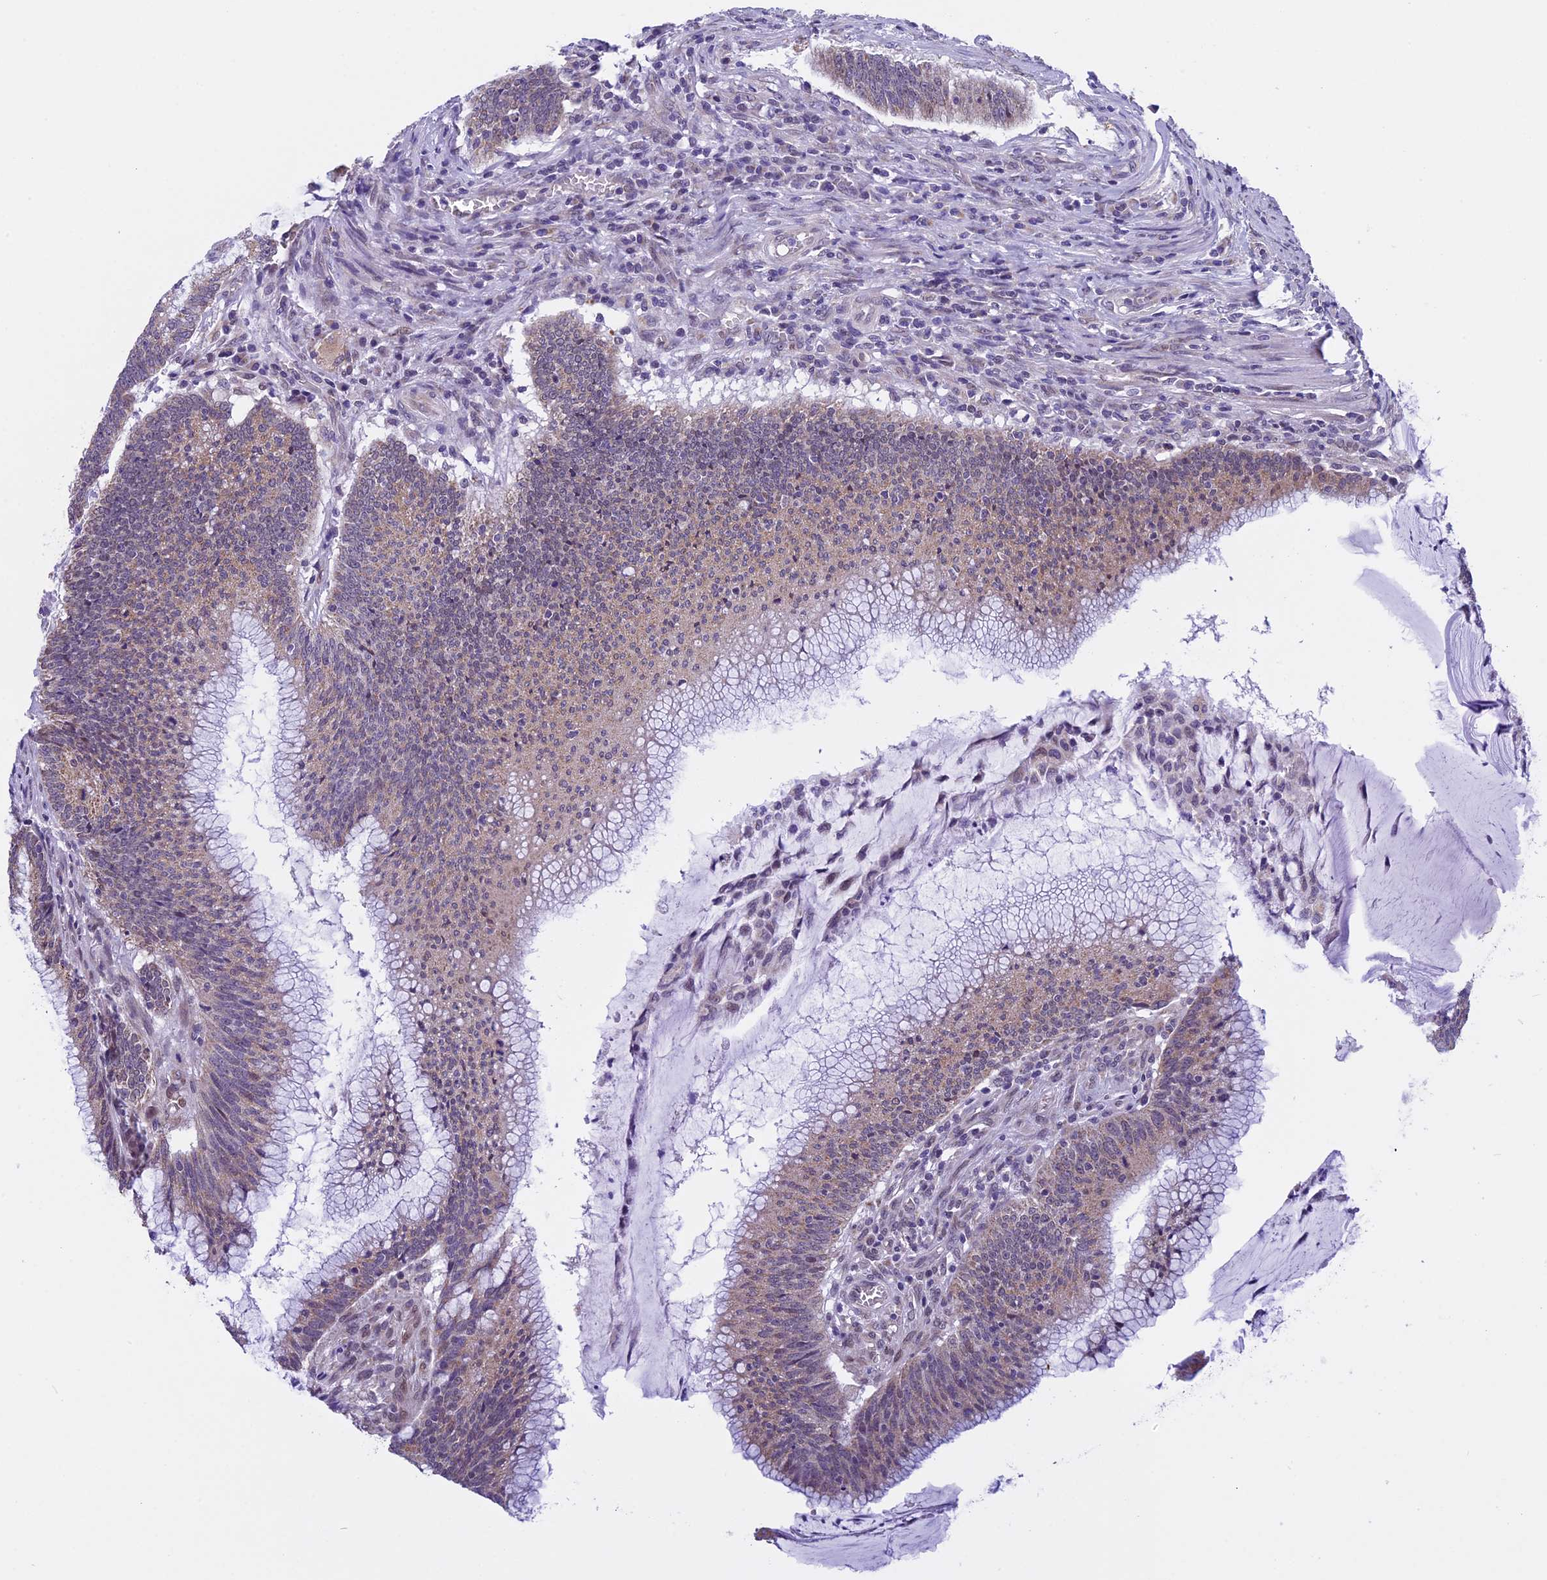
{"staining": {"intensity": "weak", "quantity": ">75%", "location": "cytoplasmic/membranous,nuclear"}, "tissue": "colorectal cancer", "cell_type": "Tumor cells", "image_type": "cancer", "snomed": [{"axis": "morphology", "description": "Adenocarcinoma, NOS"}, {"axis": "topography", "description": "Rectum"}], "caption": "Human adenocarcinoma (colorectal) stained for a protein (brown) exhibits weak cytoplasmic/membranous and nuclear positive positivity in about >75% of tumor cells.", "gene": "ZNF317", "patient": {"sex": "female", "age": 77}}